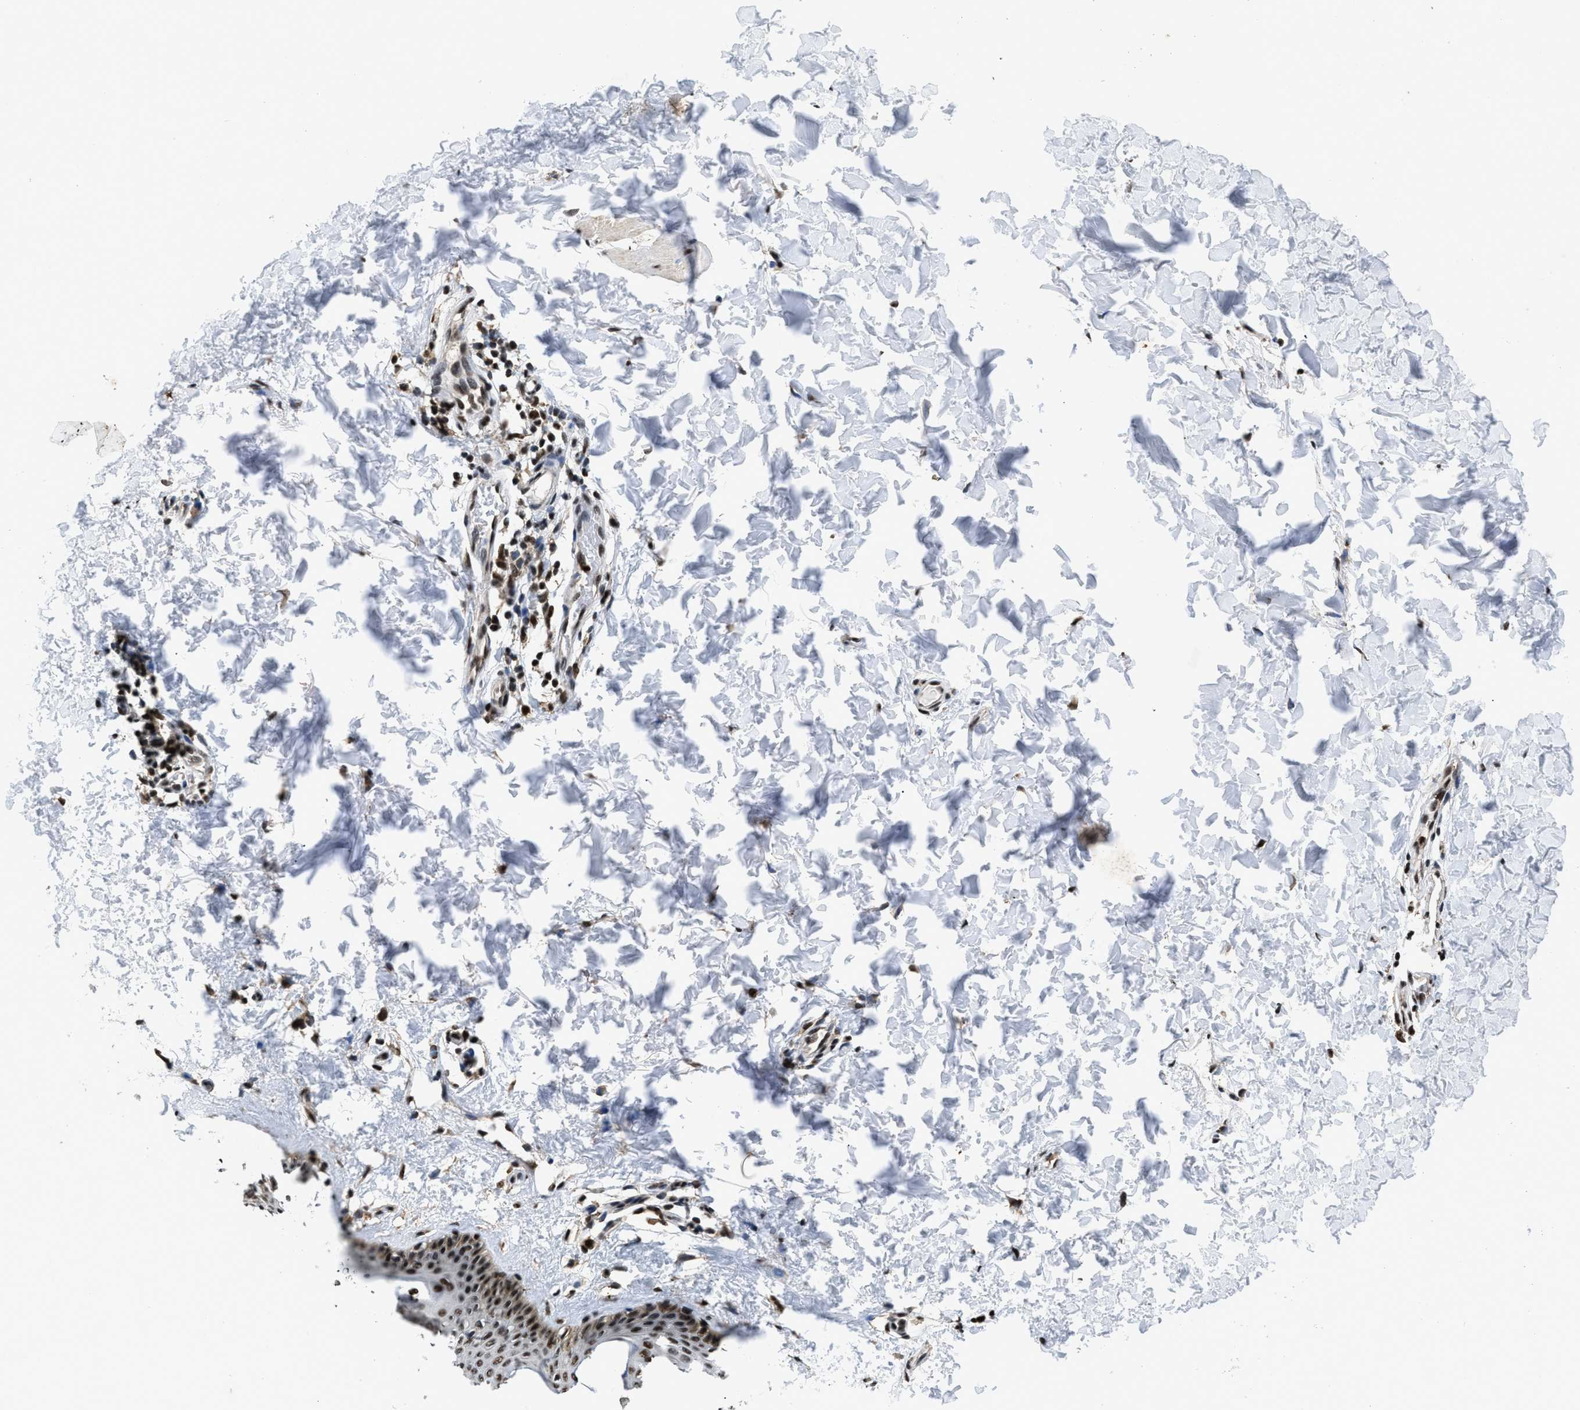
{"staining": {"intensity": "strong", "quantity": ">75%", "location": "nuclear"}, "tissue": "skin", "cell_type": "Fibroblasts", "image_type": "normal", "snomed": [{"axis": "morphology", "description": "Normal tissue, NOS"}, {"axis": "topography", "description": "Skin"}], "caption": "IHC micrograph of benign skin stained for a protein (brown), which reveals high levels of strong nuclear expression in about >75% of fibroblasts.", "gene": "HNRNPF", "patient": {"sex": "female", "age": 41}}